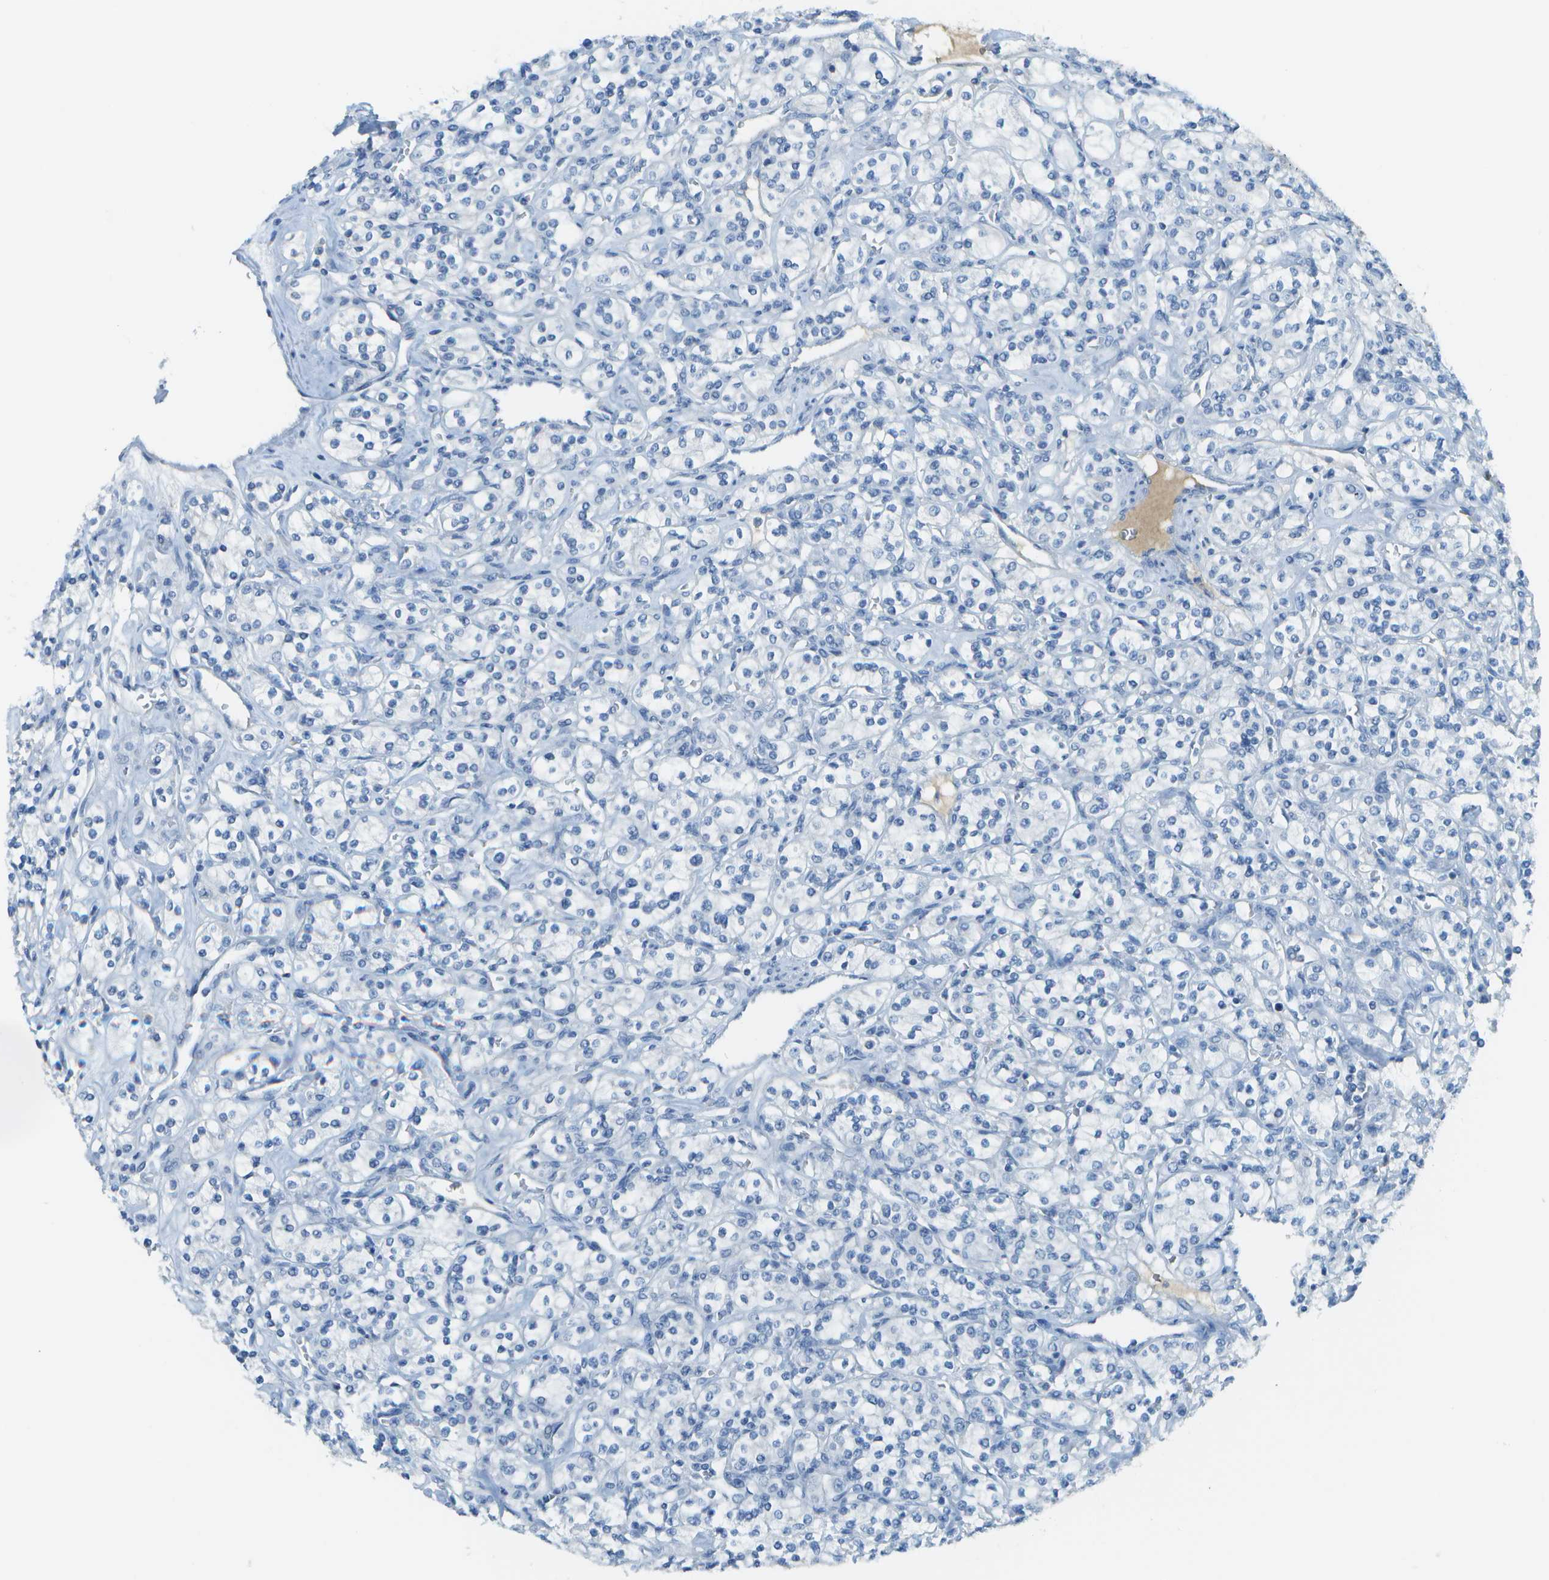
{"staining": {"intensity": "negative", "quantity": "none", "location": "none"}, "tissue": "renal cancer", "cell_type": "Tumor cells", "image_type": "cancer", "snomed": [{"axis": "morphology", "description": "Adenocarcinoma, NOS"}, {"axis": "topography", "description": "Kidney"}], "caption": "Immunohistochemical staining of human adenocarcinoma (renal) reveals no significant staining in tumor cells.", "gene": "C1S", "patient": {"sex": "male", "age": 77}}